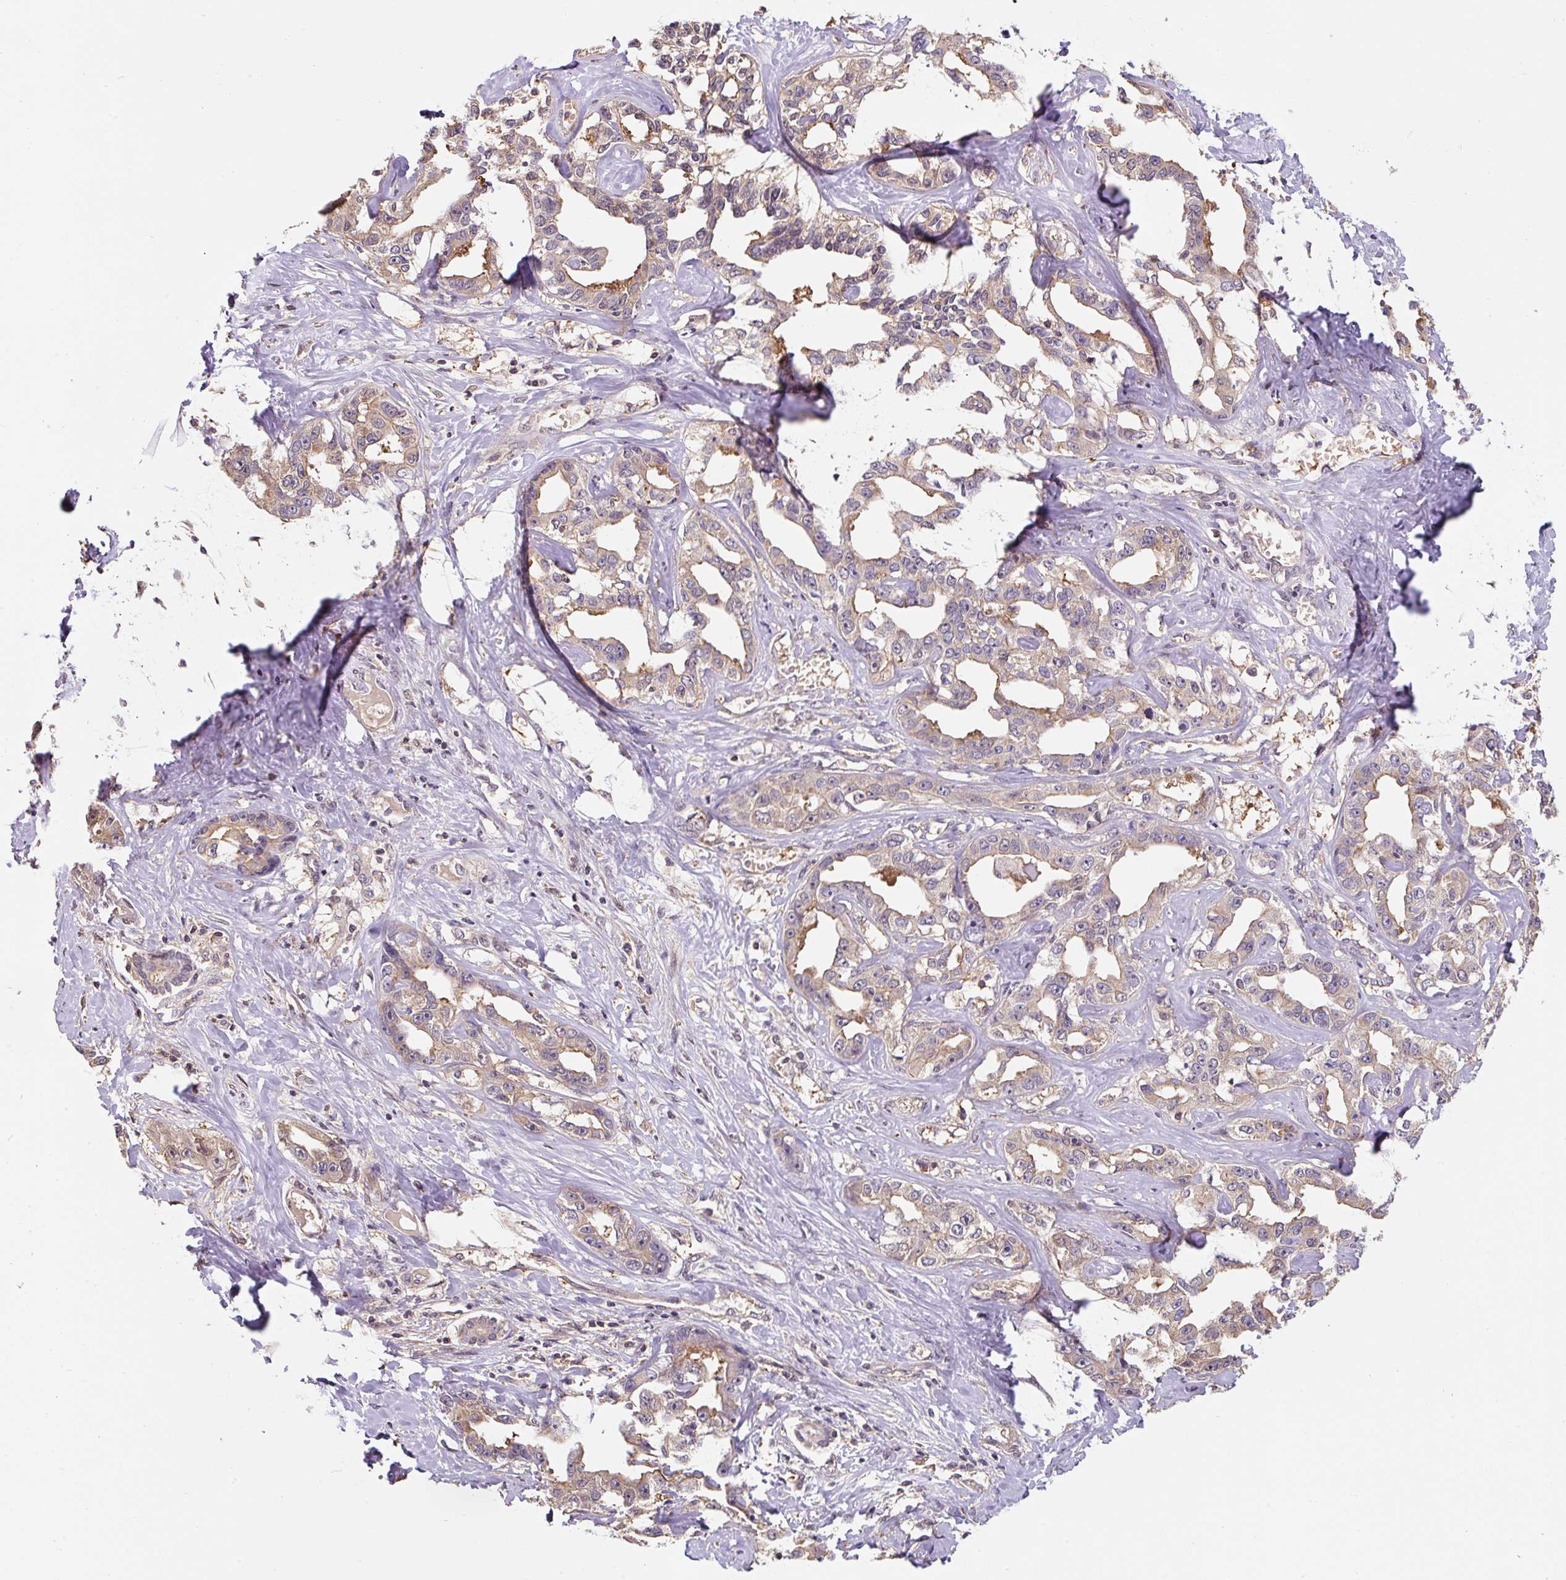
{"staining": {"intensity": "weak", "quantity": "25%-75%", "location": "cytoplasmic/membranous"}, "tissue": "liver cancer", "cell_type": "Tumor cells", "image_type": "cancer", "snomed": [{"axis": "morphology", "description": "Cholangiocarcinoma"}, {"axis": "topography", "description": "Liver"}], "caption": "Liver cancer (cholangiocarcinoma) stained with DAB IHC reveals low levels of weak cytoplasmic/membranous expression in approximately 25%-75% of tumor cells.", "gene": "ST13", "patient": {"sex": "male", "age": 59}}